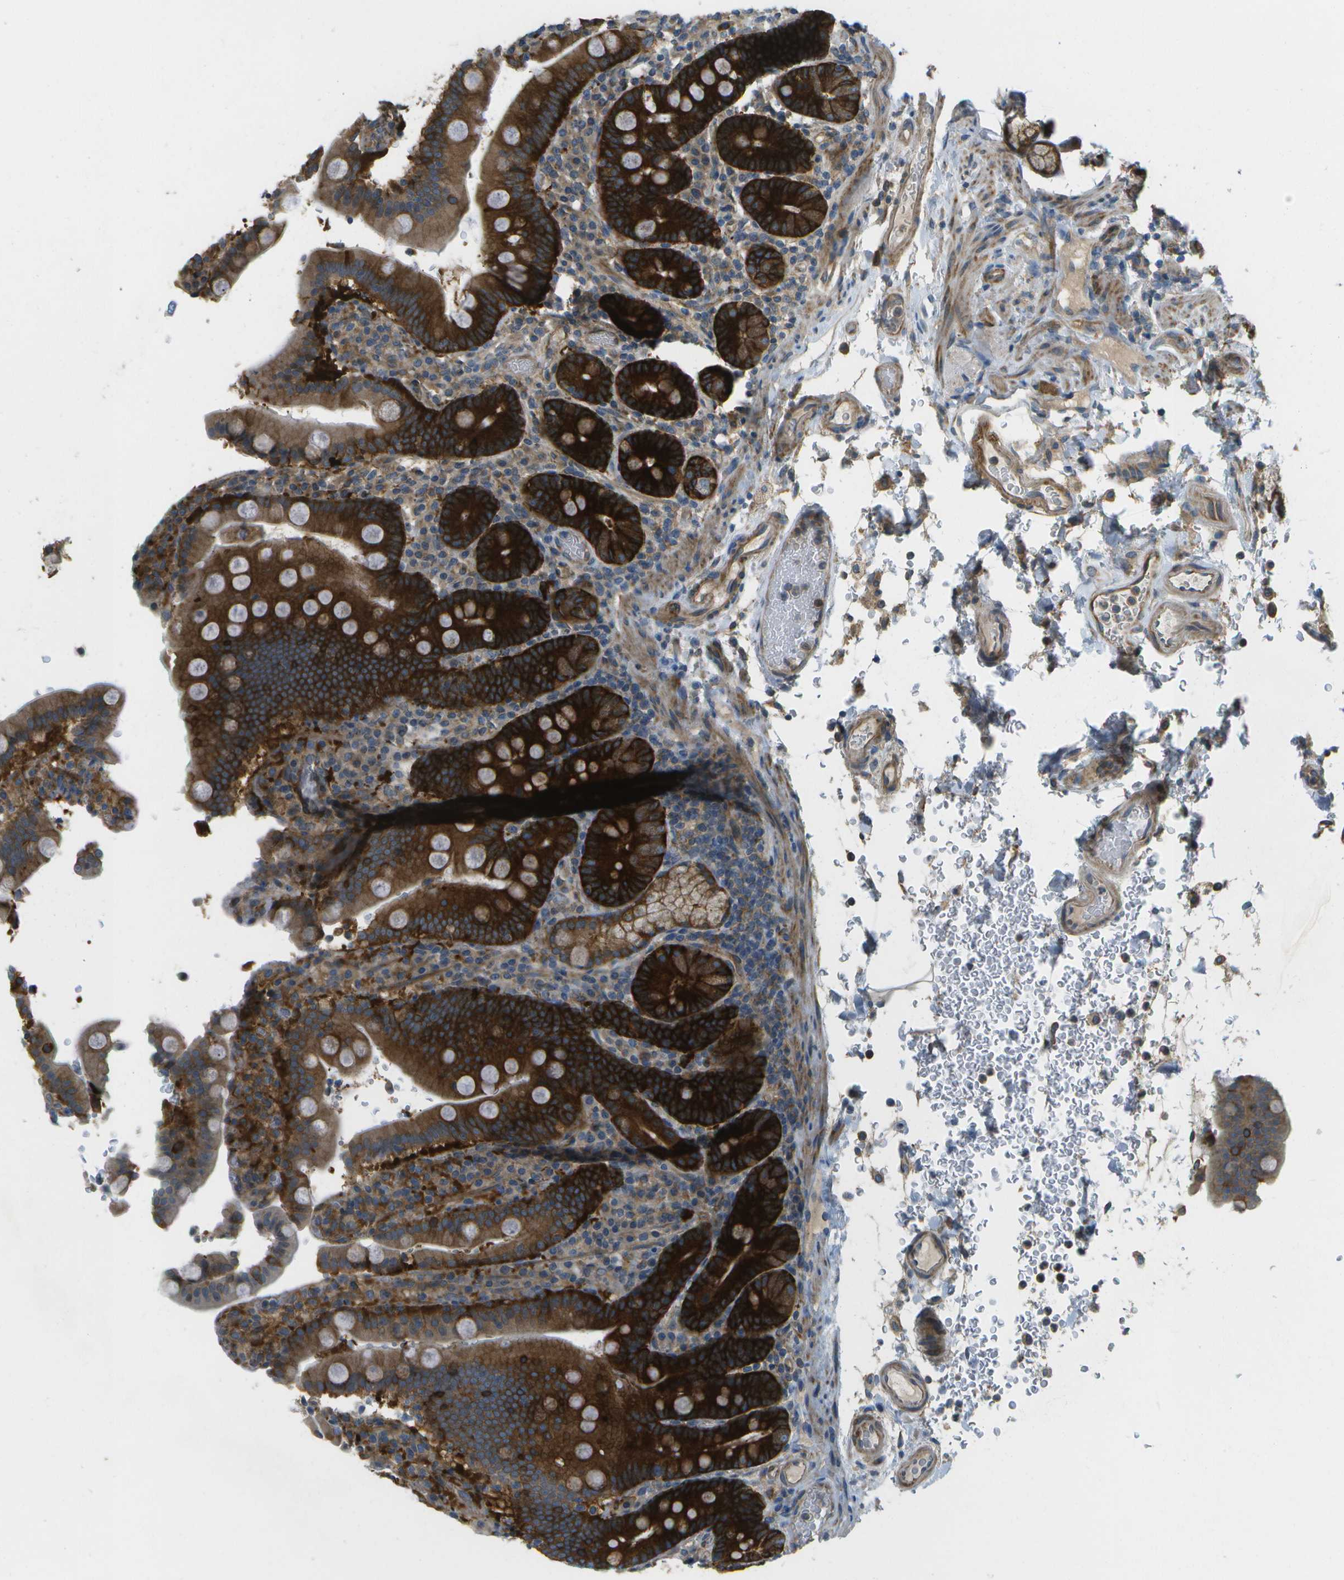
{"staining": {"intensity": "strong", "quantity": ">75%", "location": "cytoplasmic/membranous"}, "tissue": "duodenum", "cell_type": "Glandular cells", "image_type": "normal", "snomed": [{"axis": "morphology", "description": "Normal tissue, NOS"}, {"axis": "topography", "description": "Small intestine, NOS"}], "caption": "A brown stain labels strong cytoplasmic/membranous expression of a protein in glandular cells of benign human duodenum.", "gene": "WNK2", "patient": {"sex": "female", "age": 71}}